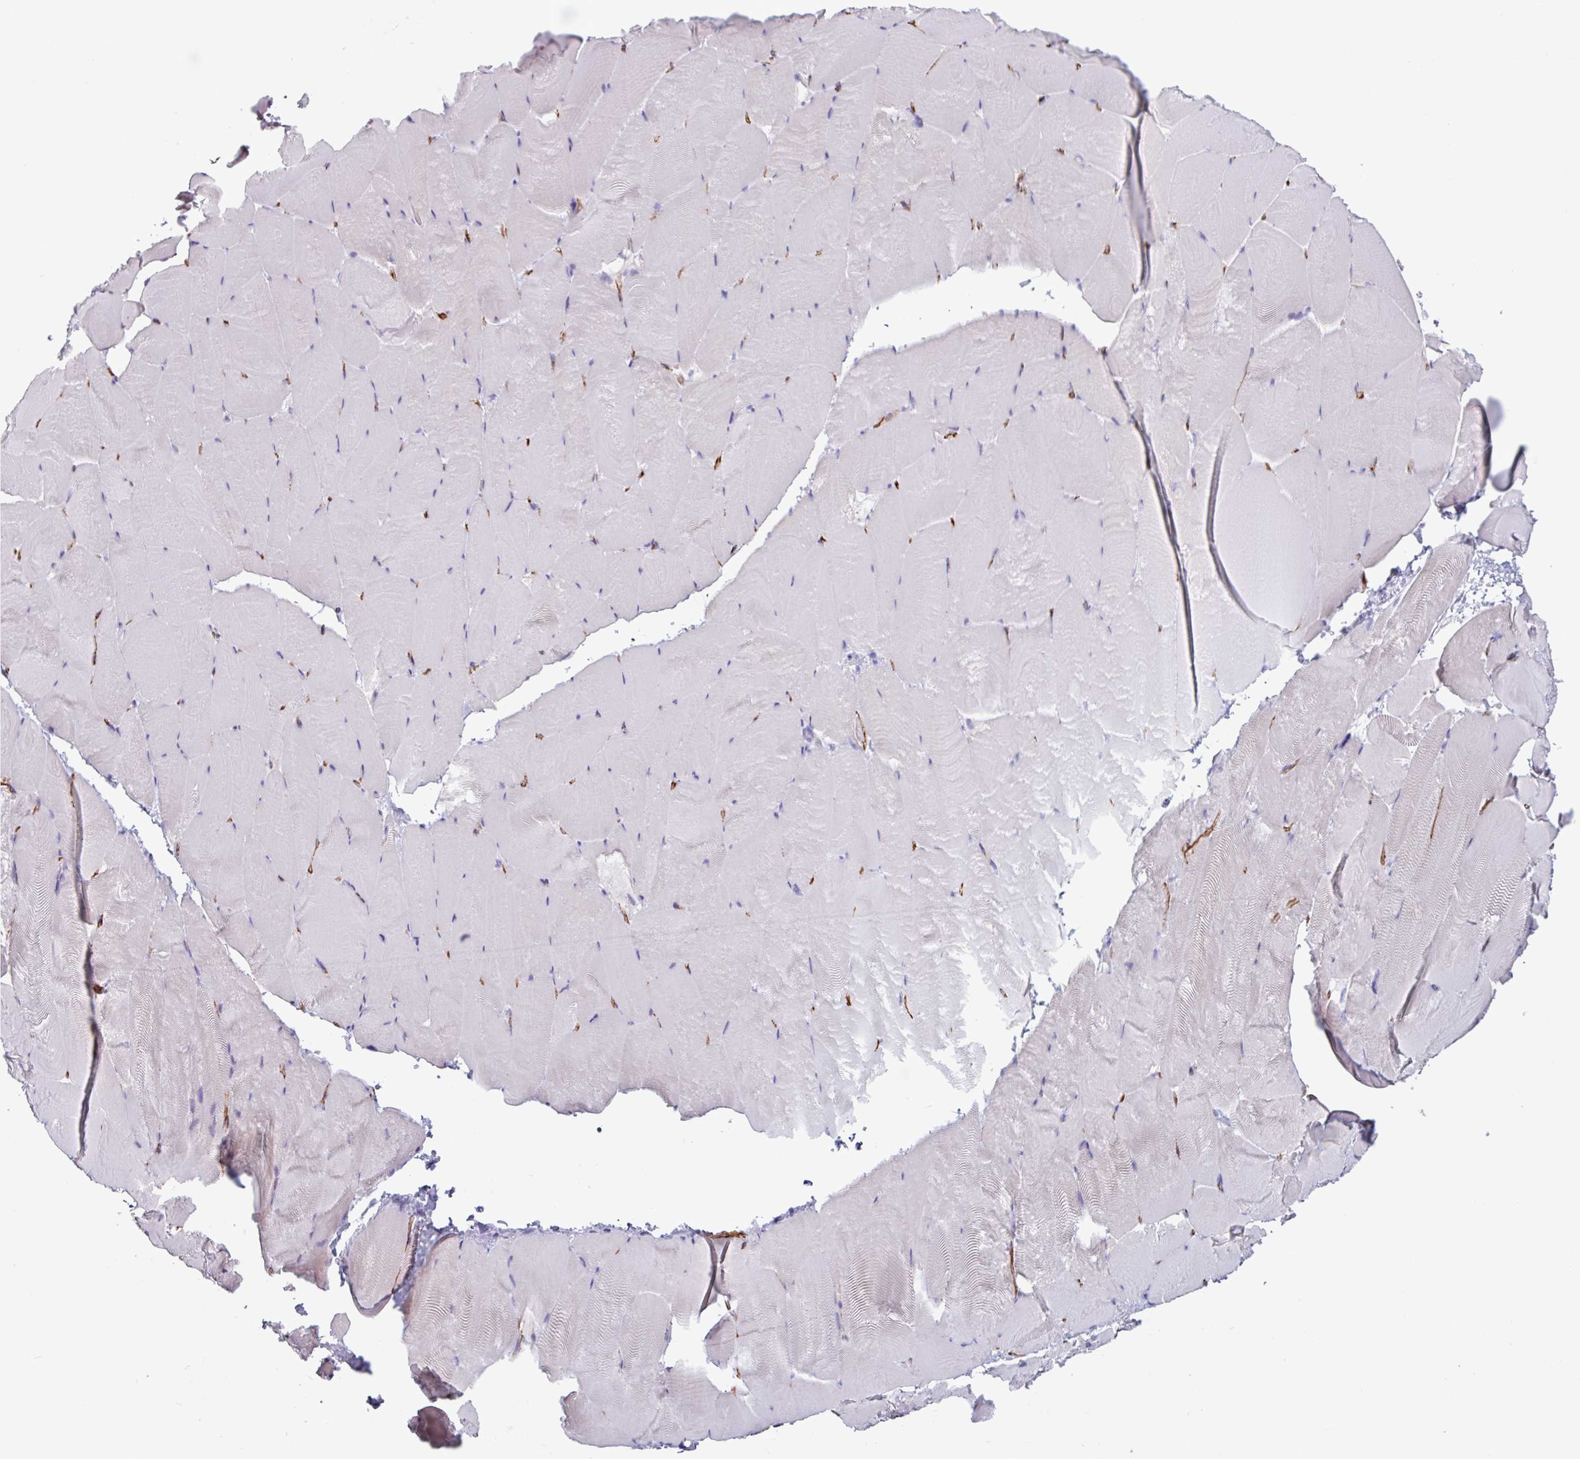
{"staining": {"intensity": "negative", "quantity": "none", "location": "none"}, "tissue": "skeletal muscle", "cell_type": "Myocytes", "image_type": "normal", "snomed": [{"axis": "morphology", "description": "Normal tissue, NOS"}, {"axis": "topography", "description": "Skeletal muscle"}], "caption": "The photomicrograph demonstrates no staining of myocytes in benign skeletal muscle.", "gene": "BTD", "patient": {"sex": "female", "age": 64}}